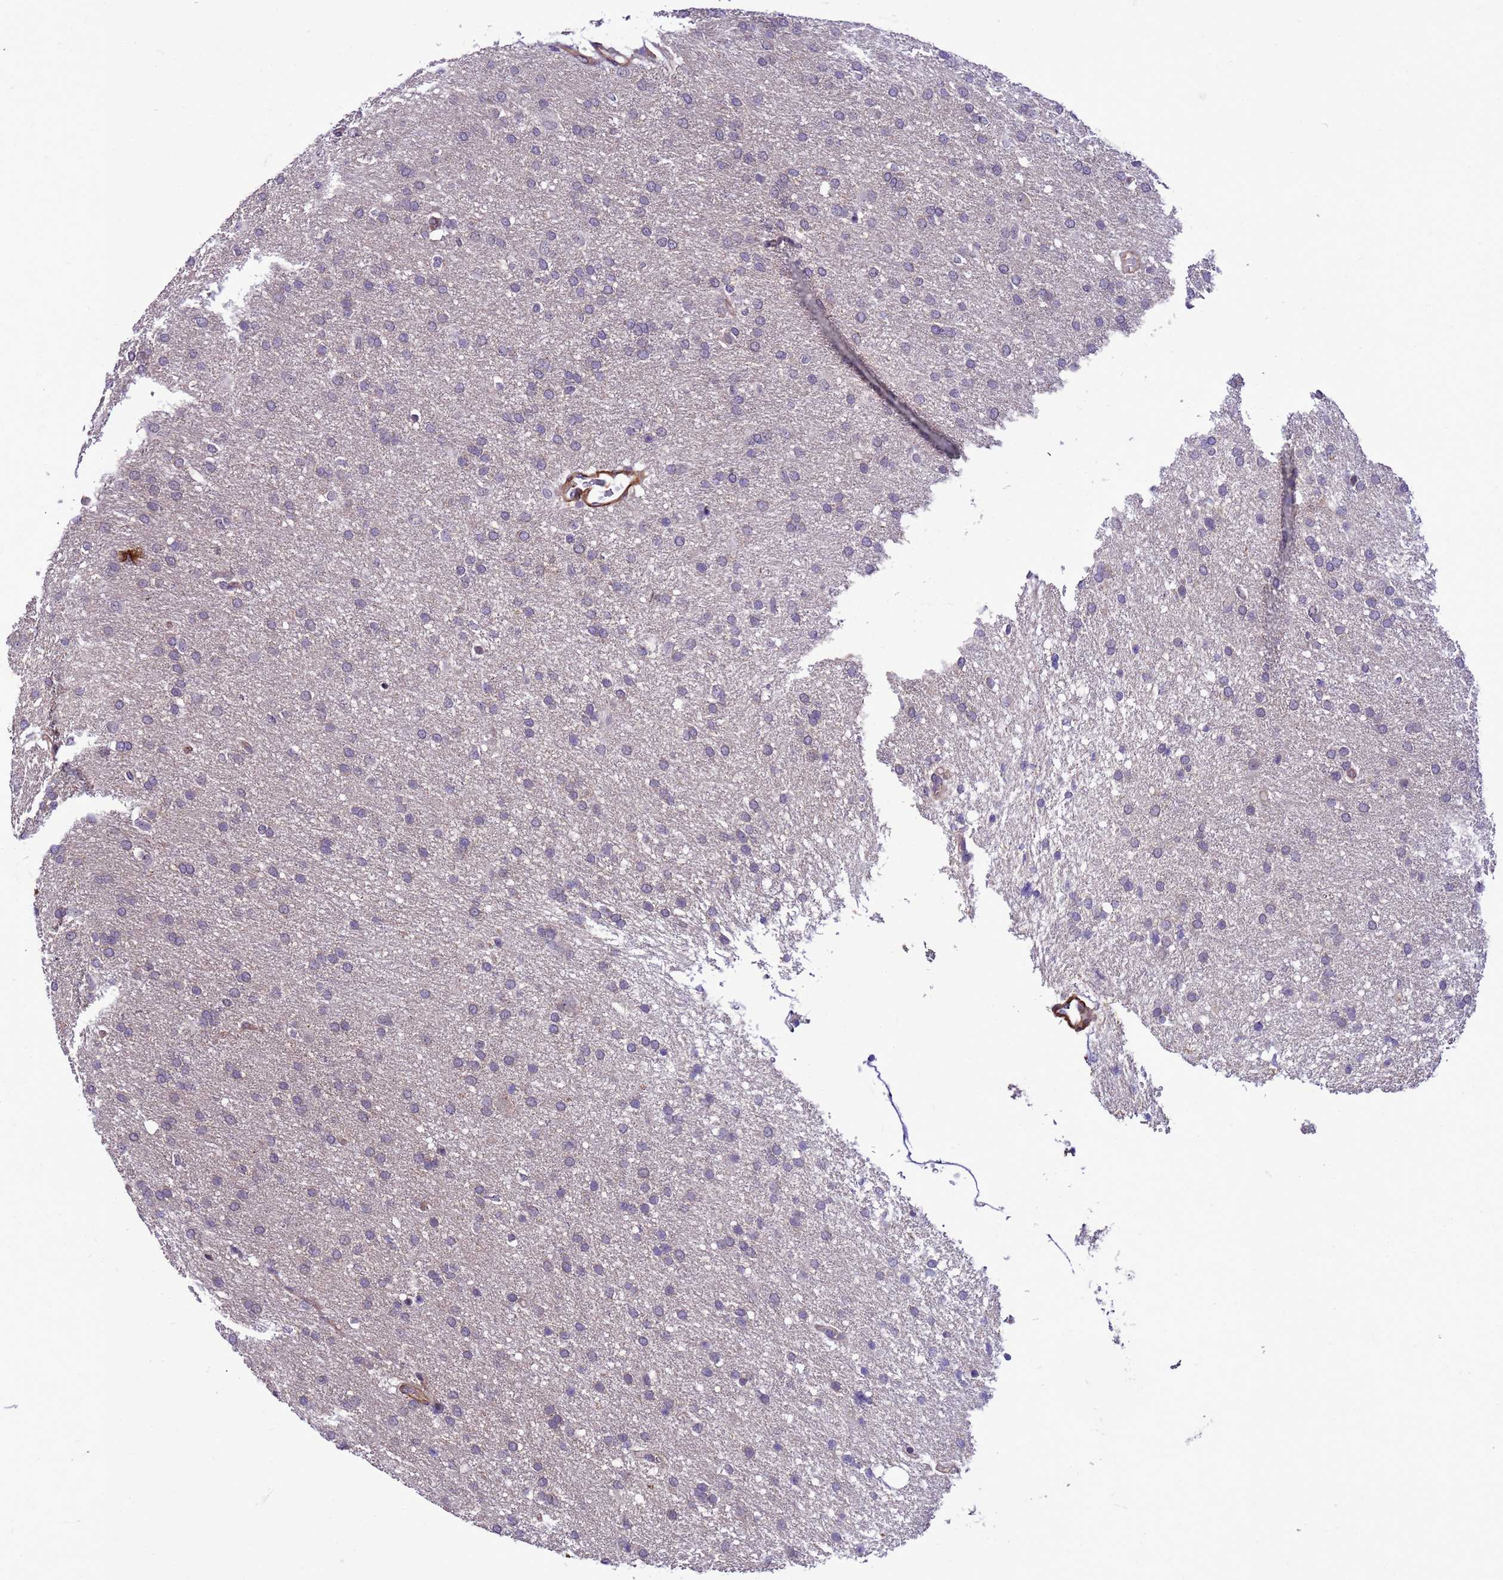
{"staining": {"intensity": "negative", "quantity": "none", "location": "none"}, "tissue": "glioma", "cell_type": "Tumor cells", "image_type": "cancer", "snomed": [{"axis": "morphology", "description": "Glioma, malignant, High grade"}, {"axis": "topography", "description": "Brain"}], "caption": "Micrograph shows no protein positivity in tumor cells of malignant high-grade glioma tissue.", "gene": "GEN1", "patient": {"sex": "male", "age": 72}}